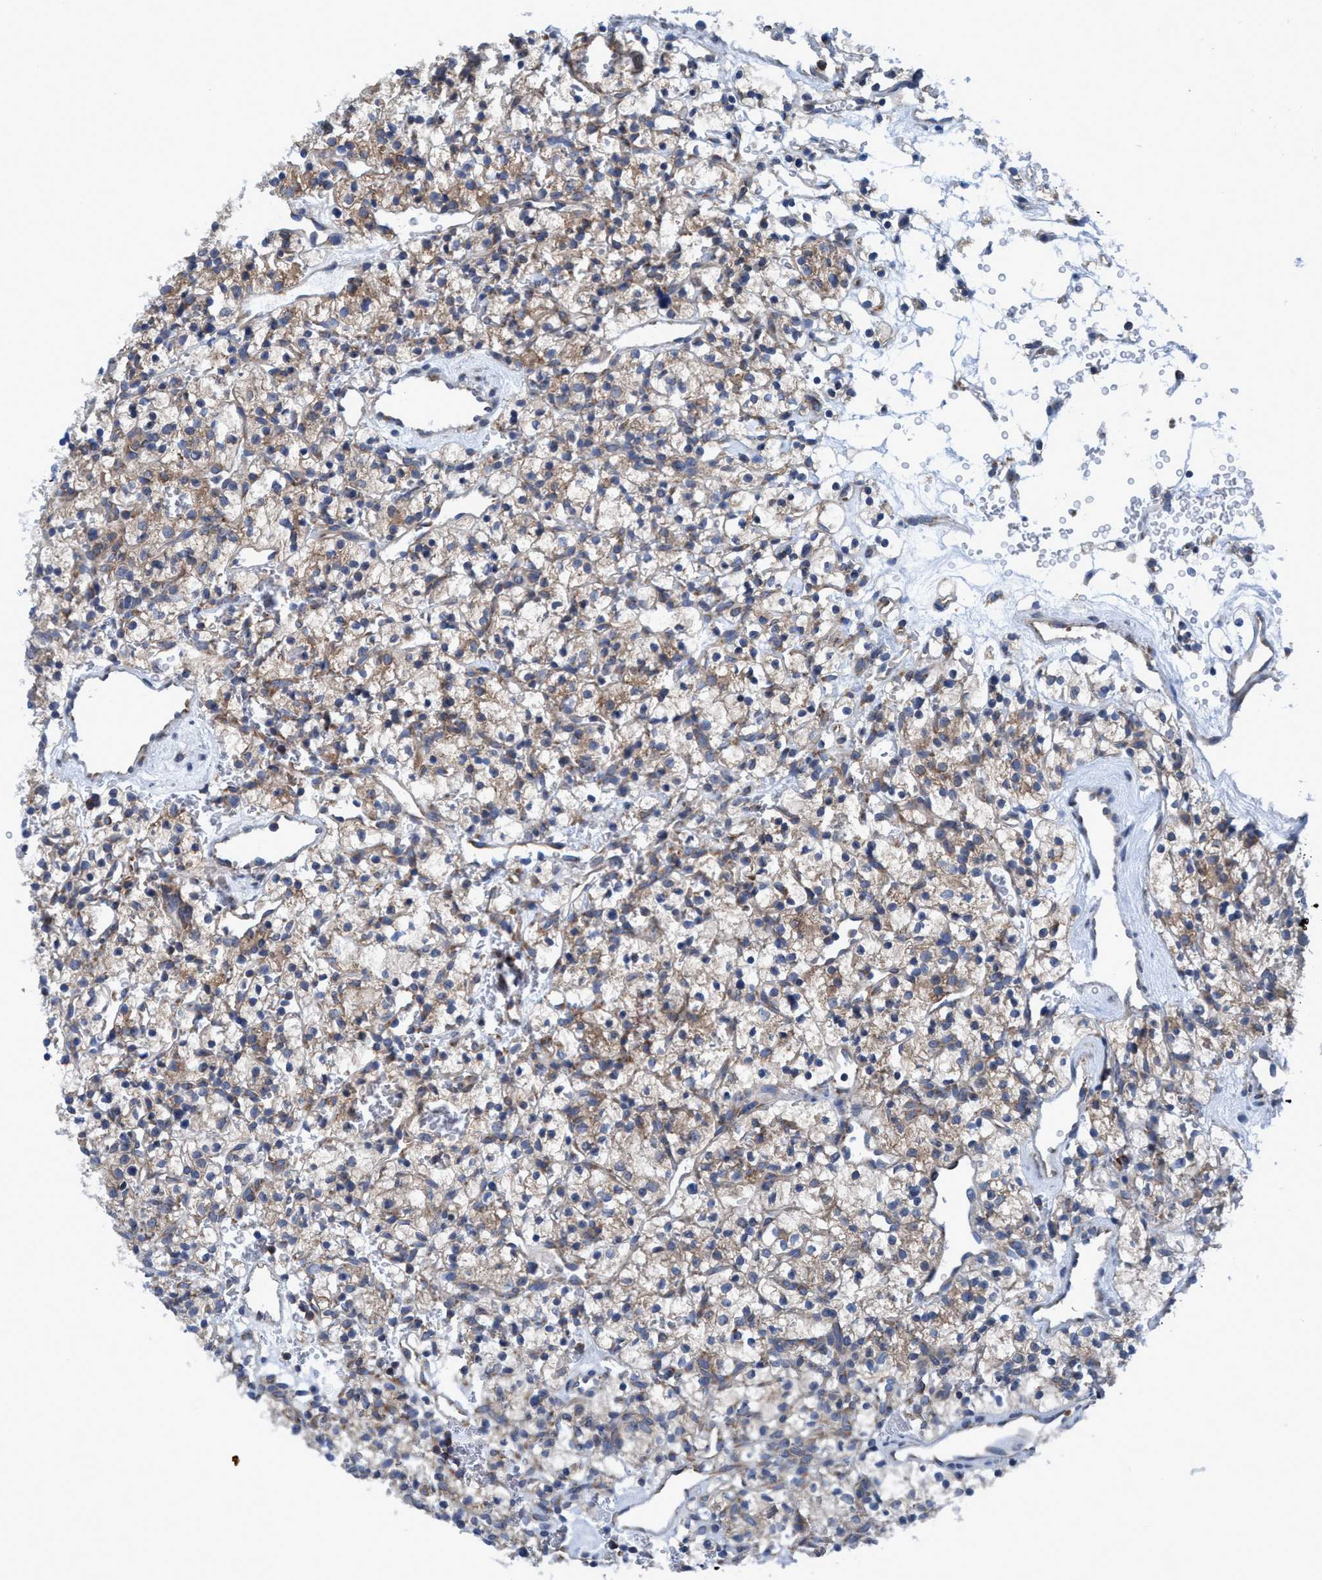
{"staining": {"intensity": "weak", "quantity": ">75%", "location": "cytoplasmic/membranous"}, "tissue": "renal cancer", "cell_type": "Tumor cells", "image_type": "cancer", "snomed": [{"axis": "morphology", "description": "Adenocarcinoma, NOS"}, {"axis": "topography", "description": "Kidney"}], "caption": "An image of human renal cancer stained for a protein displays weak cytoplasmic/membranous brown staining in tumor cells.", "gene": "NMT1", "patient": {"sex": "female", "age": 57}}